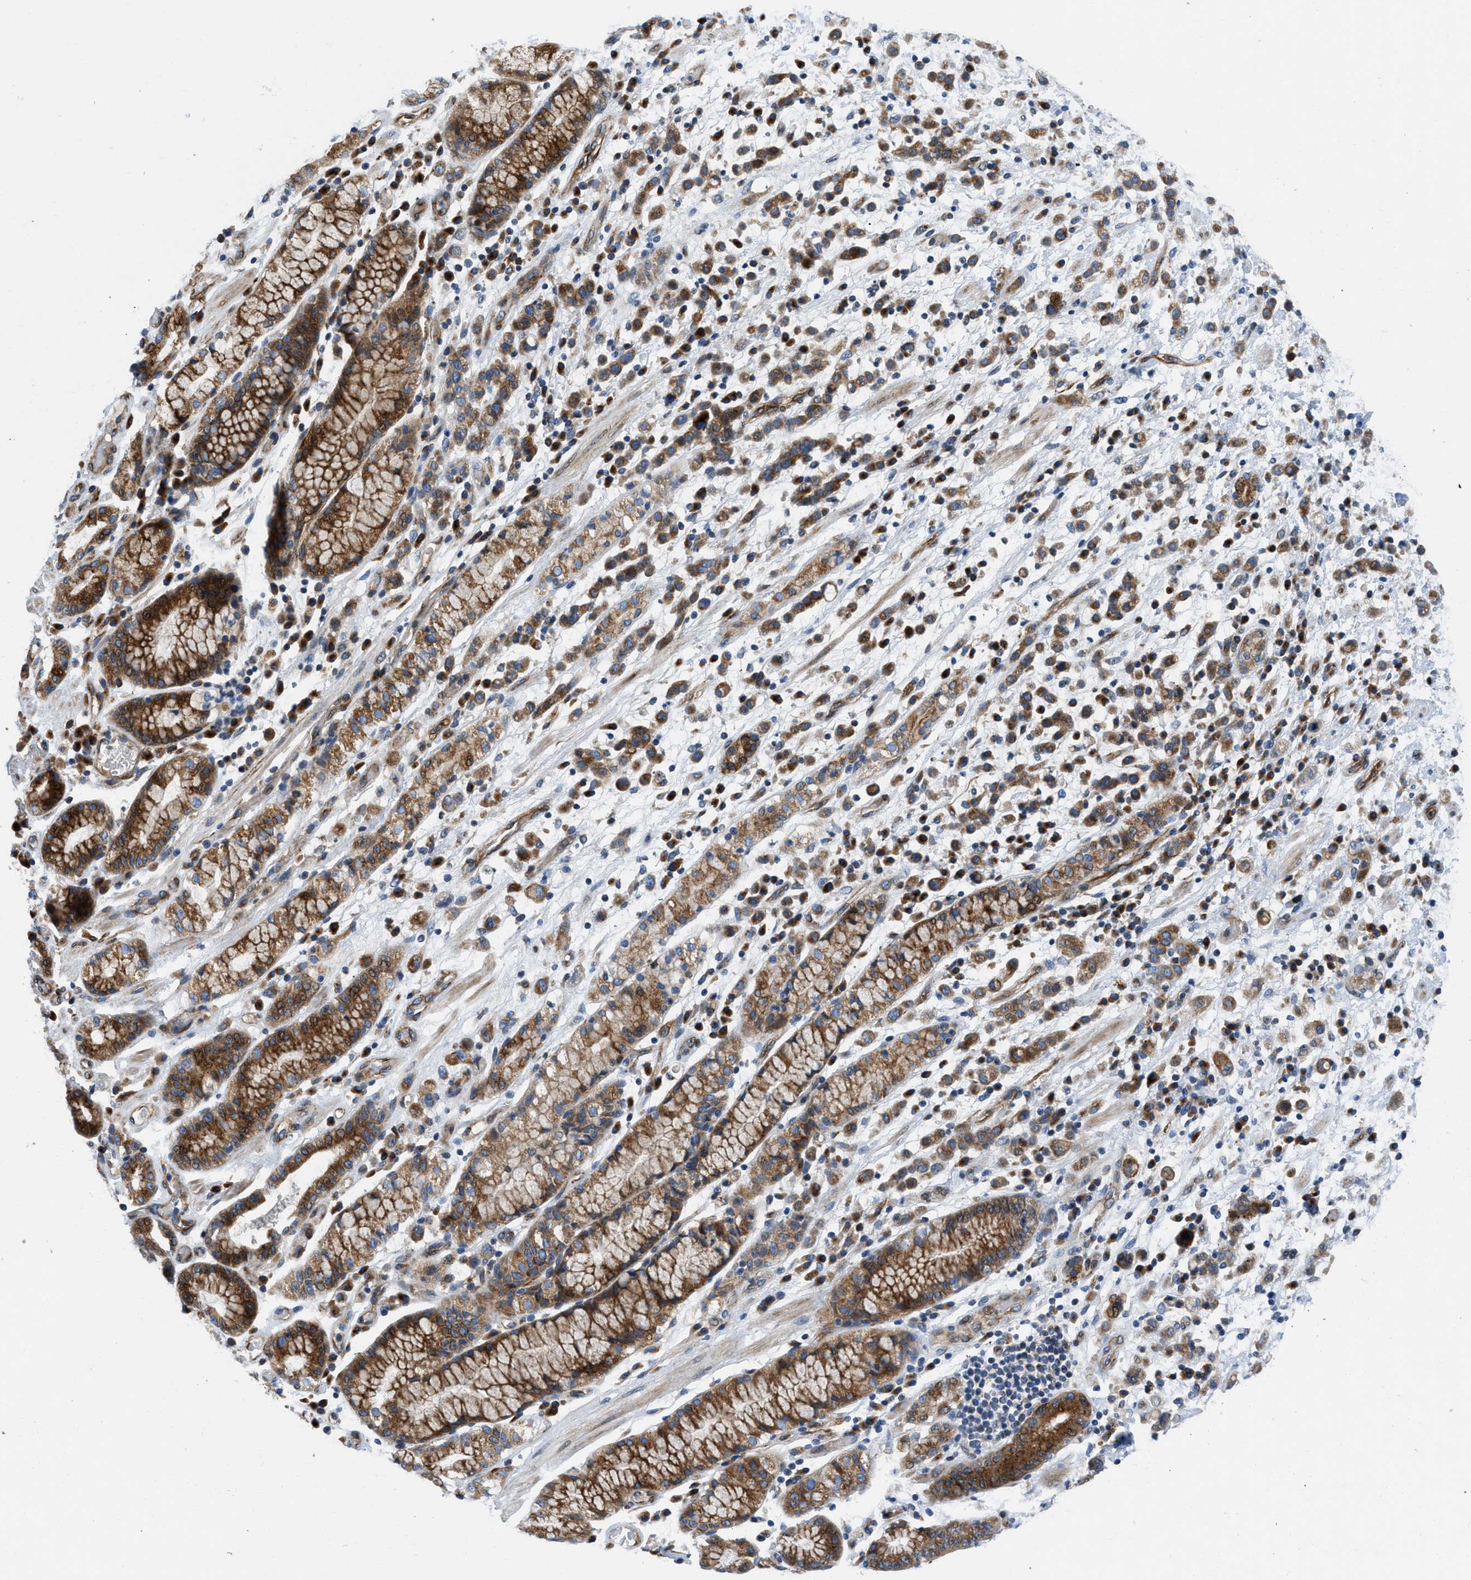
{"staining": {"intensity": "strong", "quantity": ">75%", "location": "cytoplasmic/membranous"}, "tissue": "stomach cancer", "cell_type": "Tumor cells", "image_type": "cancer", "snomed": [{"axis": "morphology", "description": "Adenocarcinoma, NOS"}, {"axis": "topography", "description": "Stomach, lower"}], "caption": "An immunohistochemistry (IHC) micrograph of neoplastic tissue is shown. Protein staining in brown highlights strong cytoplasmic/membranous positivity in stomach adenocarcinoma within tumor cells.", "gene": "TMEM248", "patient": {"sex": "male", "age": 88}}